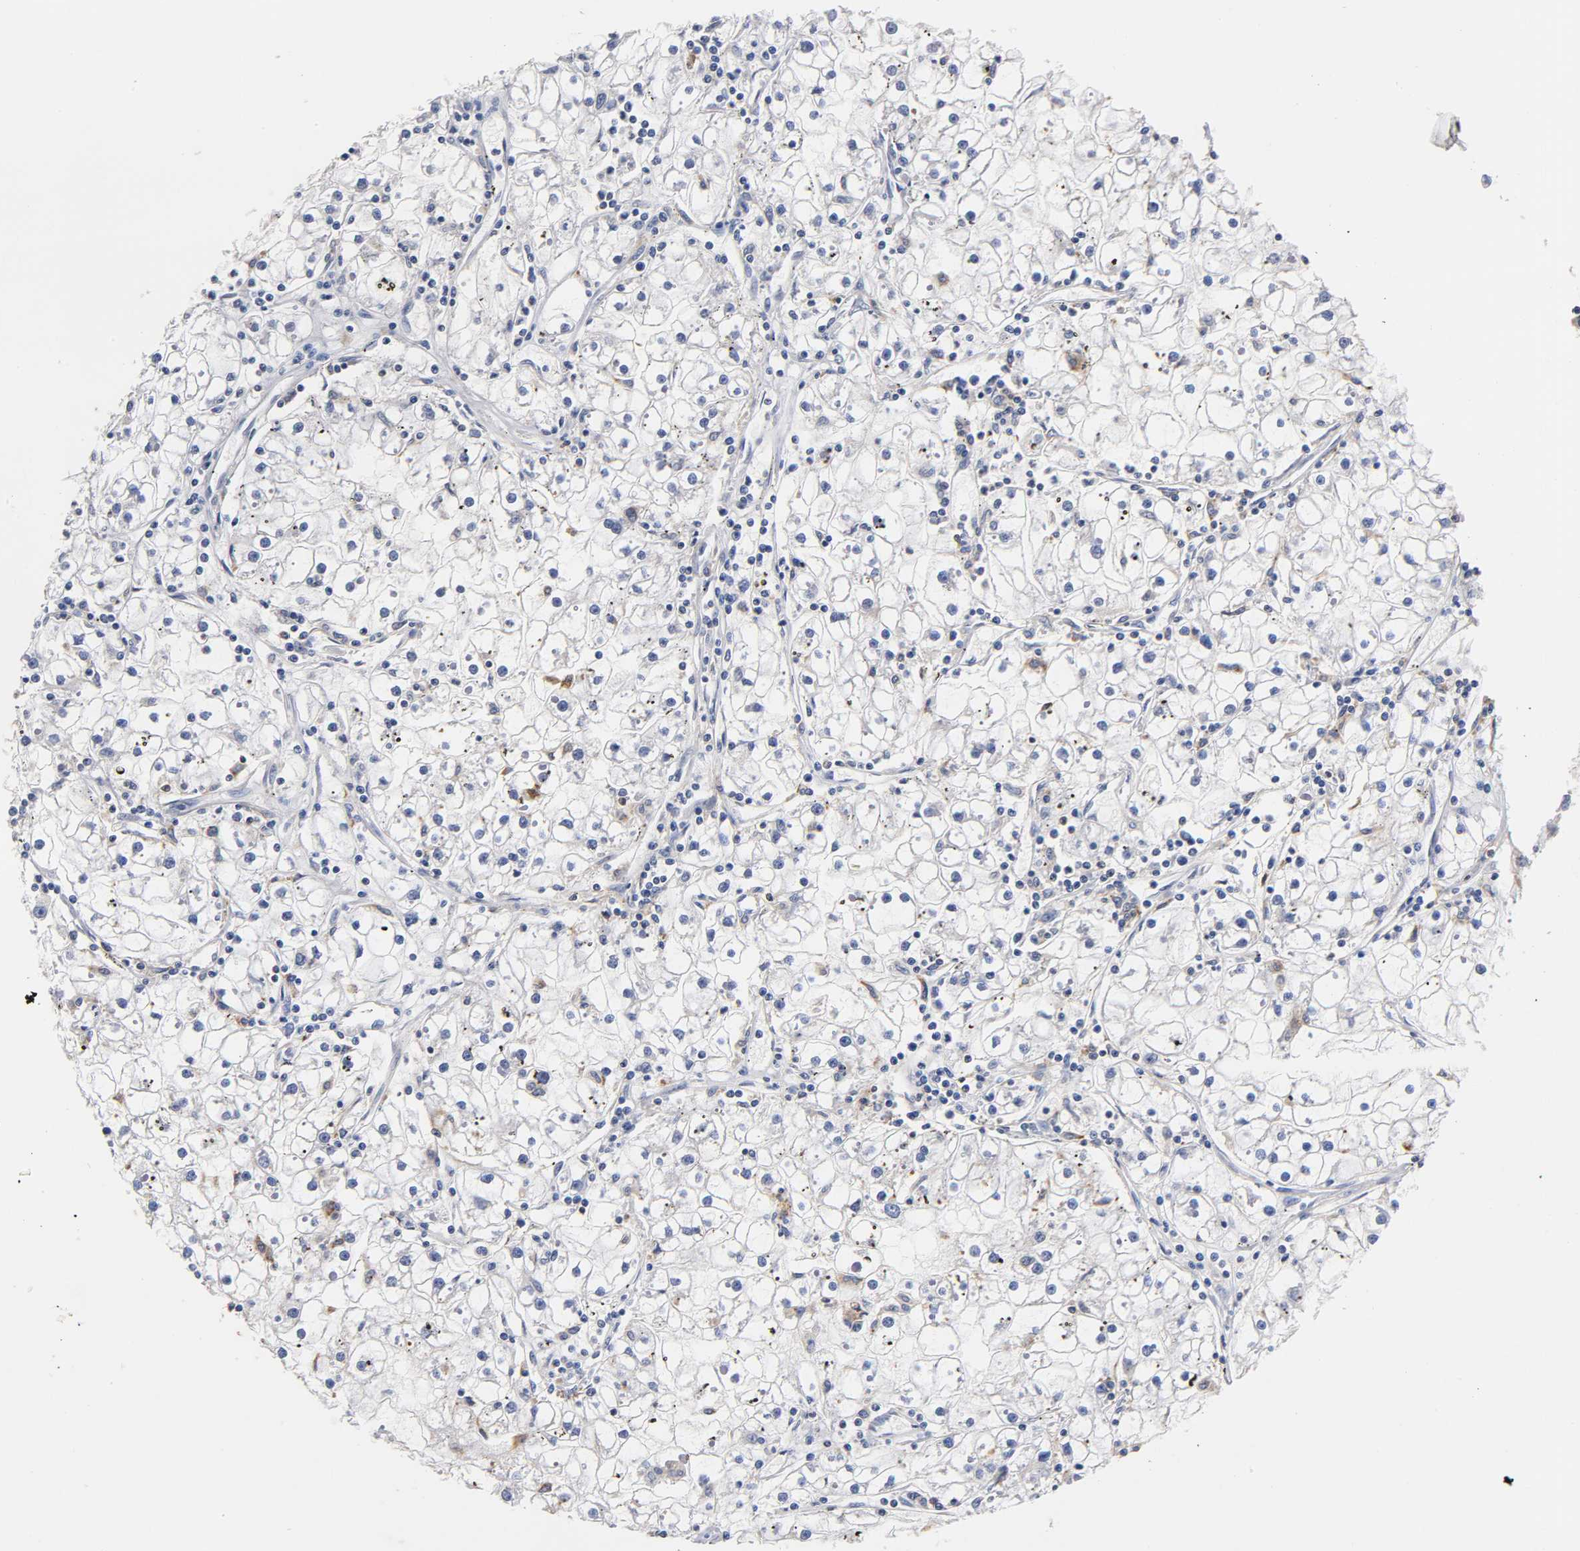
{"staining": {"intensity": "negative", "quantity": "none", "location": "none"}, "tissue": "renal cancer", "cell_type": "Tumor cells", "image_type": "cancer", "snomed": [{"axis": "morphology", "description": "Adenocarcinoma, NOS"}, {"axis": "topography", "description": "Kidney"}], "caption": "Adenocarcinoma (renal) was stained to show a protein in brown. There is no significant staining in tumor cells.", "gene": "SEMA5A", "patient": {"sex": "male", "age": 56}}